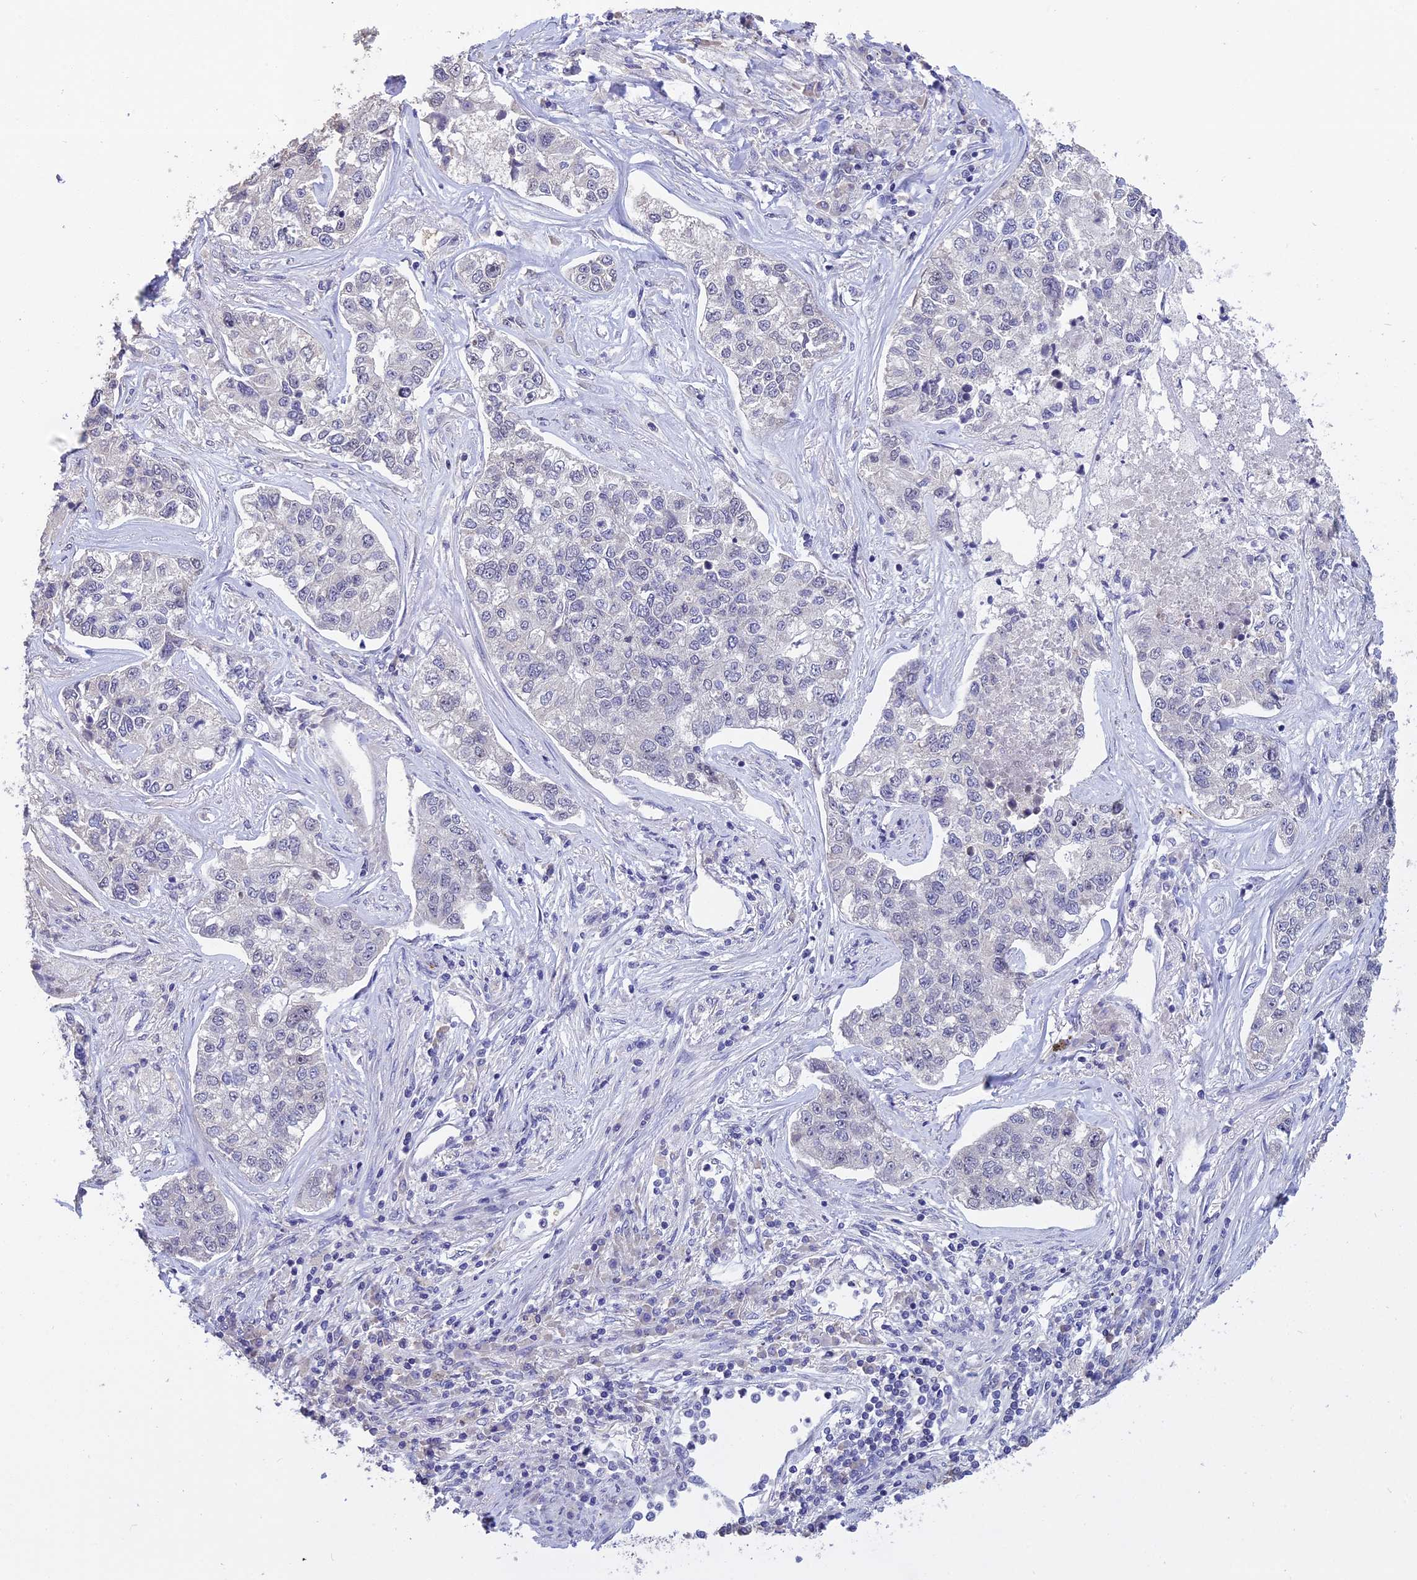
{"staining": {"intensity": "negative", "quantity": "none", "location": "none"}, "tissue": "lung cancer", "cell_type": "Tumor cells", "image_type": "cancer", "snomed": [{"axis": "morphology", "description": "Adenocarcinoma, NOS"}, {"axis": "topography", "description": "Lung"}], "caption": "This is an IHC histopathology image of human lung cancer. There is no staining in tumor cells.", "gene": "KNOP1", "patient": {"sex": "male", "age": 49}}